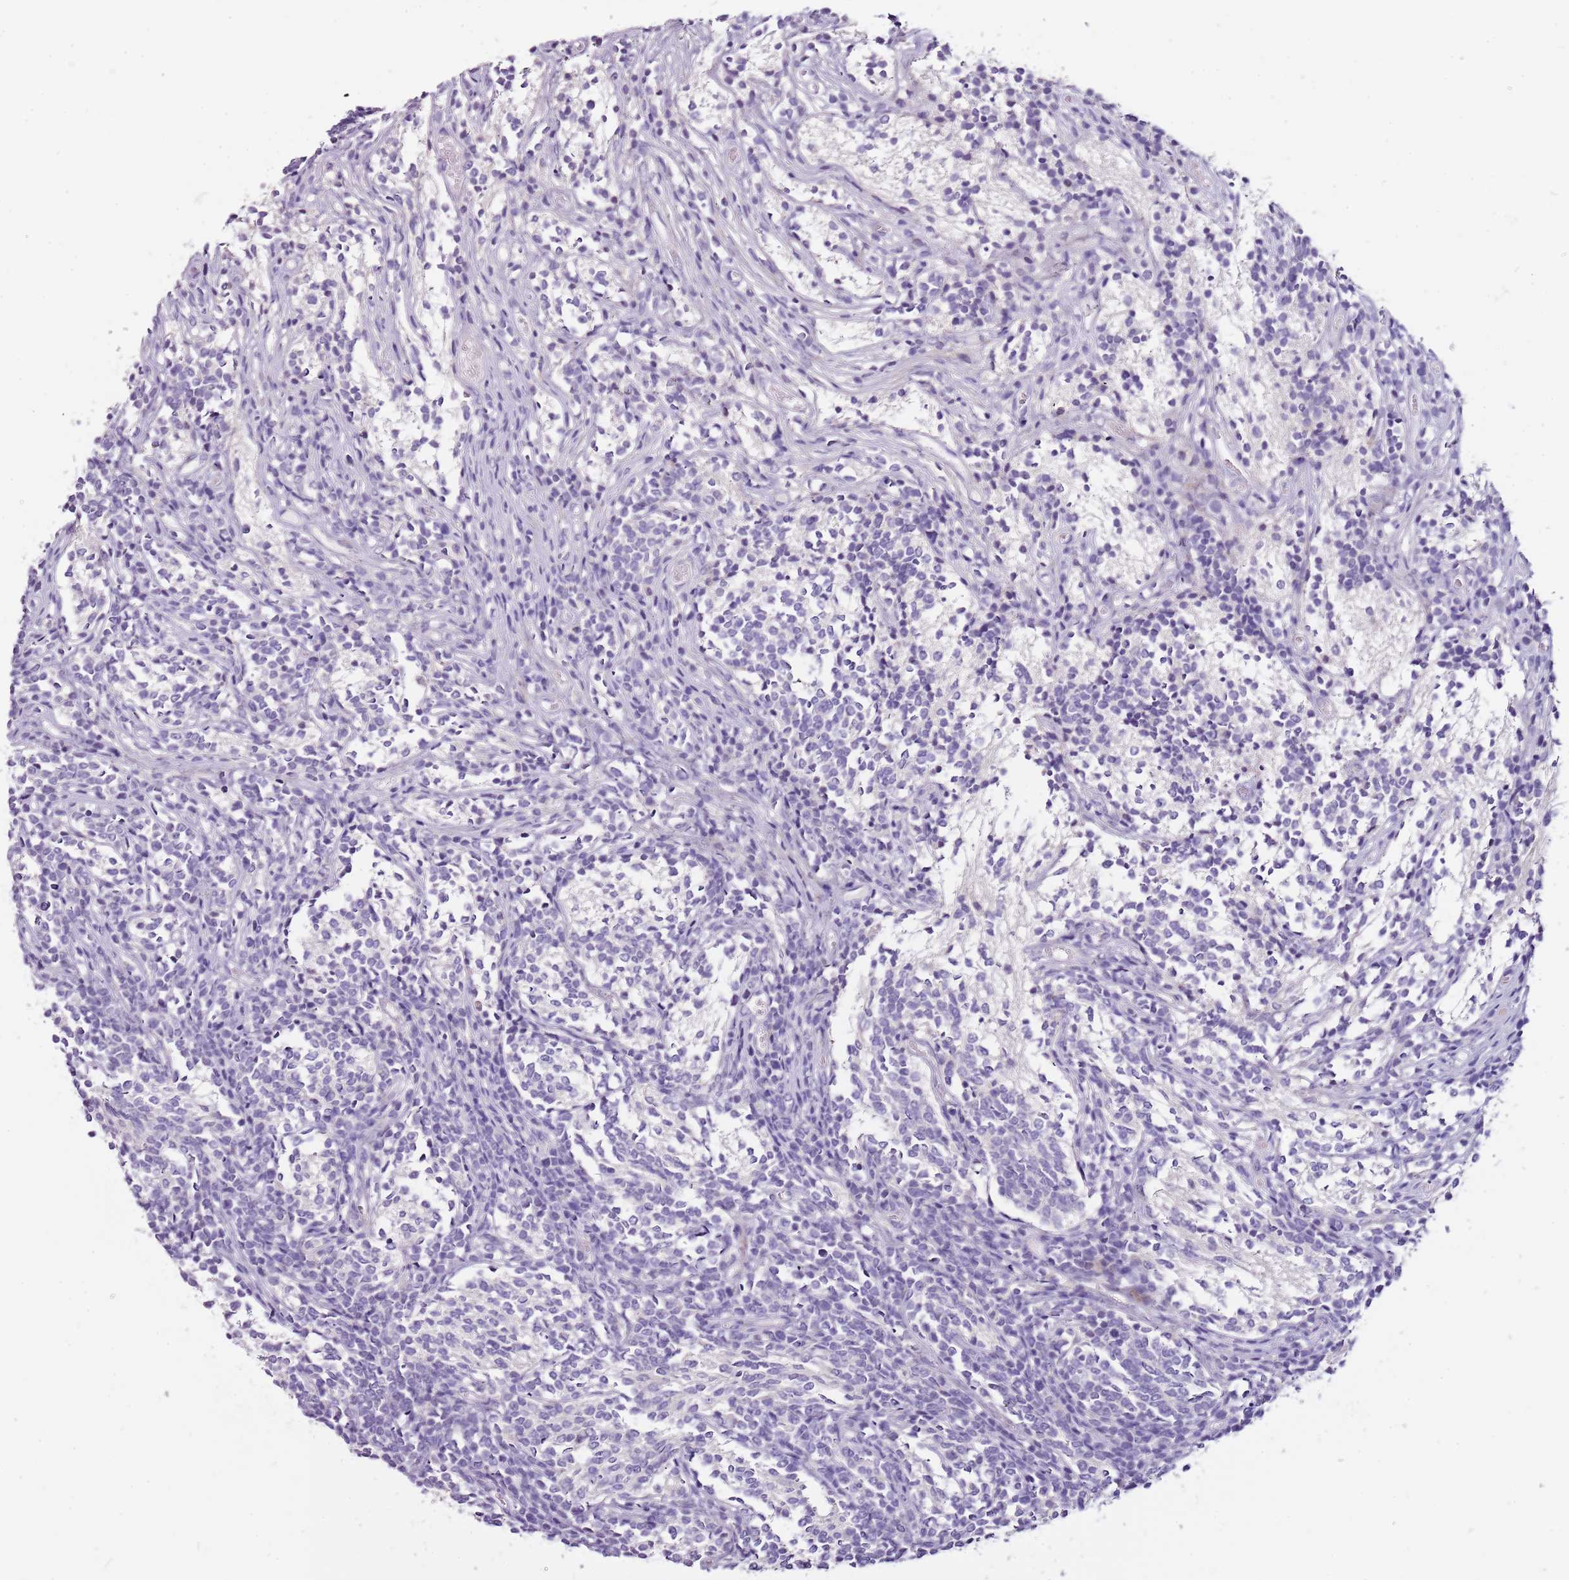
{"staining": {"intensity": "negative", "quantity": "none", "location": "none"}, "tissue": "glioma", "cell_type": "Tumor cells", "image_type": "cancer", "snomed": [{"axis": "morphology", "description": "Glioma, malignant, Low grade"}, {"axis": "topography", "description": "Brain"}], "caption": "DAB (3,3'-diaminobenzidine) immunohistochemical staining of malignant glioma (low-grade) exhibits no significant positivity in tumor cells.", "gene": "NKX2-3", "patient": {"sex": "female", "age": 1}}